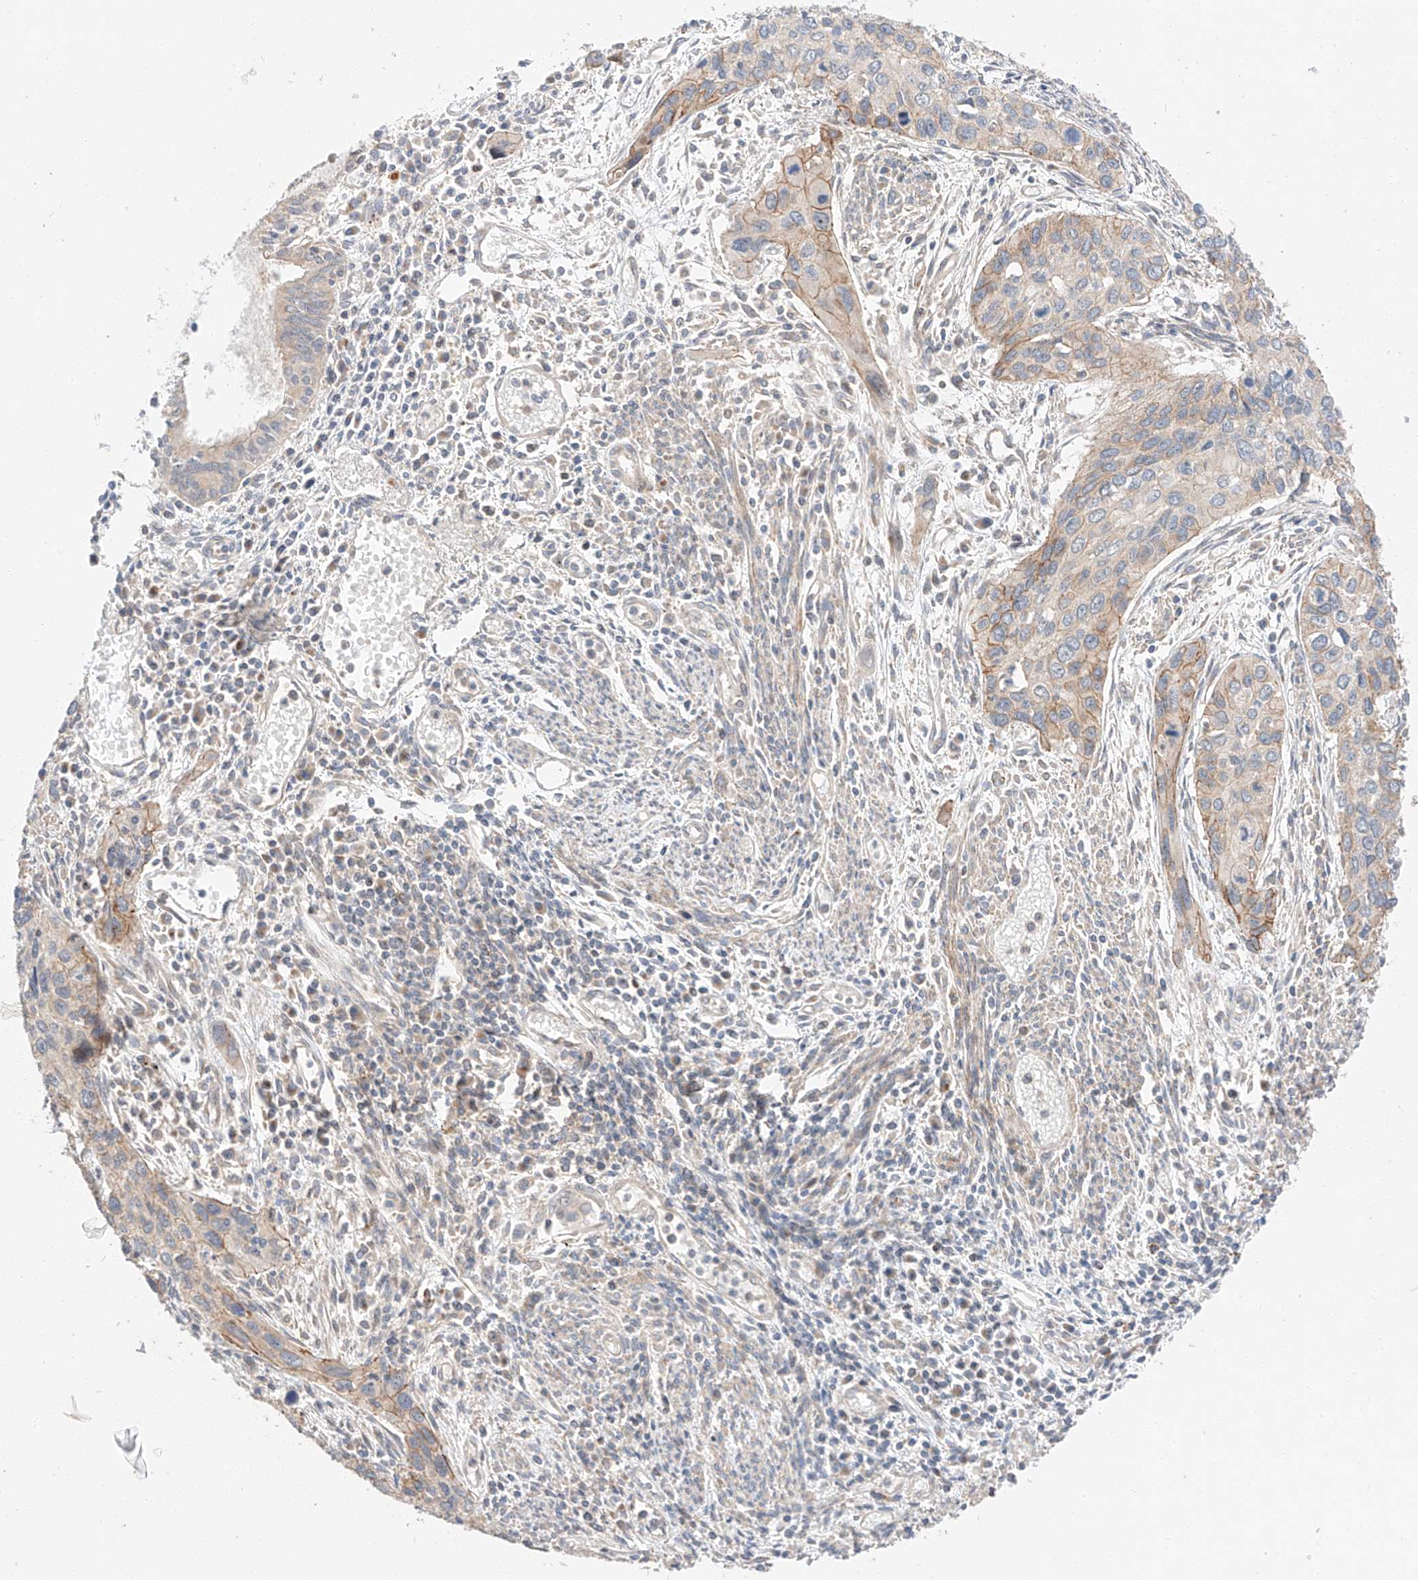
{"staining": {"intensity": "moderate", "quantity": "<25%", "location": "cytoplasmic/membranous"}, "tissue": "cervical cancer", "cell_type": "Tumor cells", "image_type": "cancer", "snomed": [{"axis": "morphology", "description": "Squamous cell carcinoma, NOS"}, {"axis": "topography", "description": "Cervix"}], "caption": "A photomicrograph of cervical cancer stained for a protein displays moderate cytoplasmic/membranous brown staining in tumor cells.", "gene": "XPNPEP1", "patient": {"sex": "female", "age": 55}}